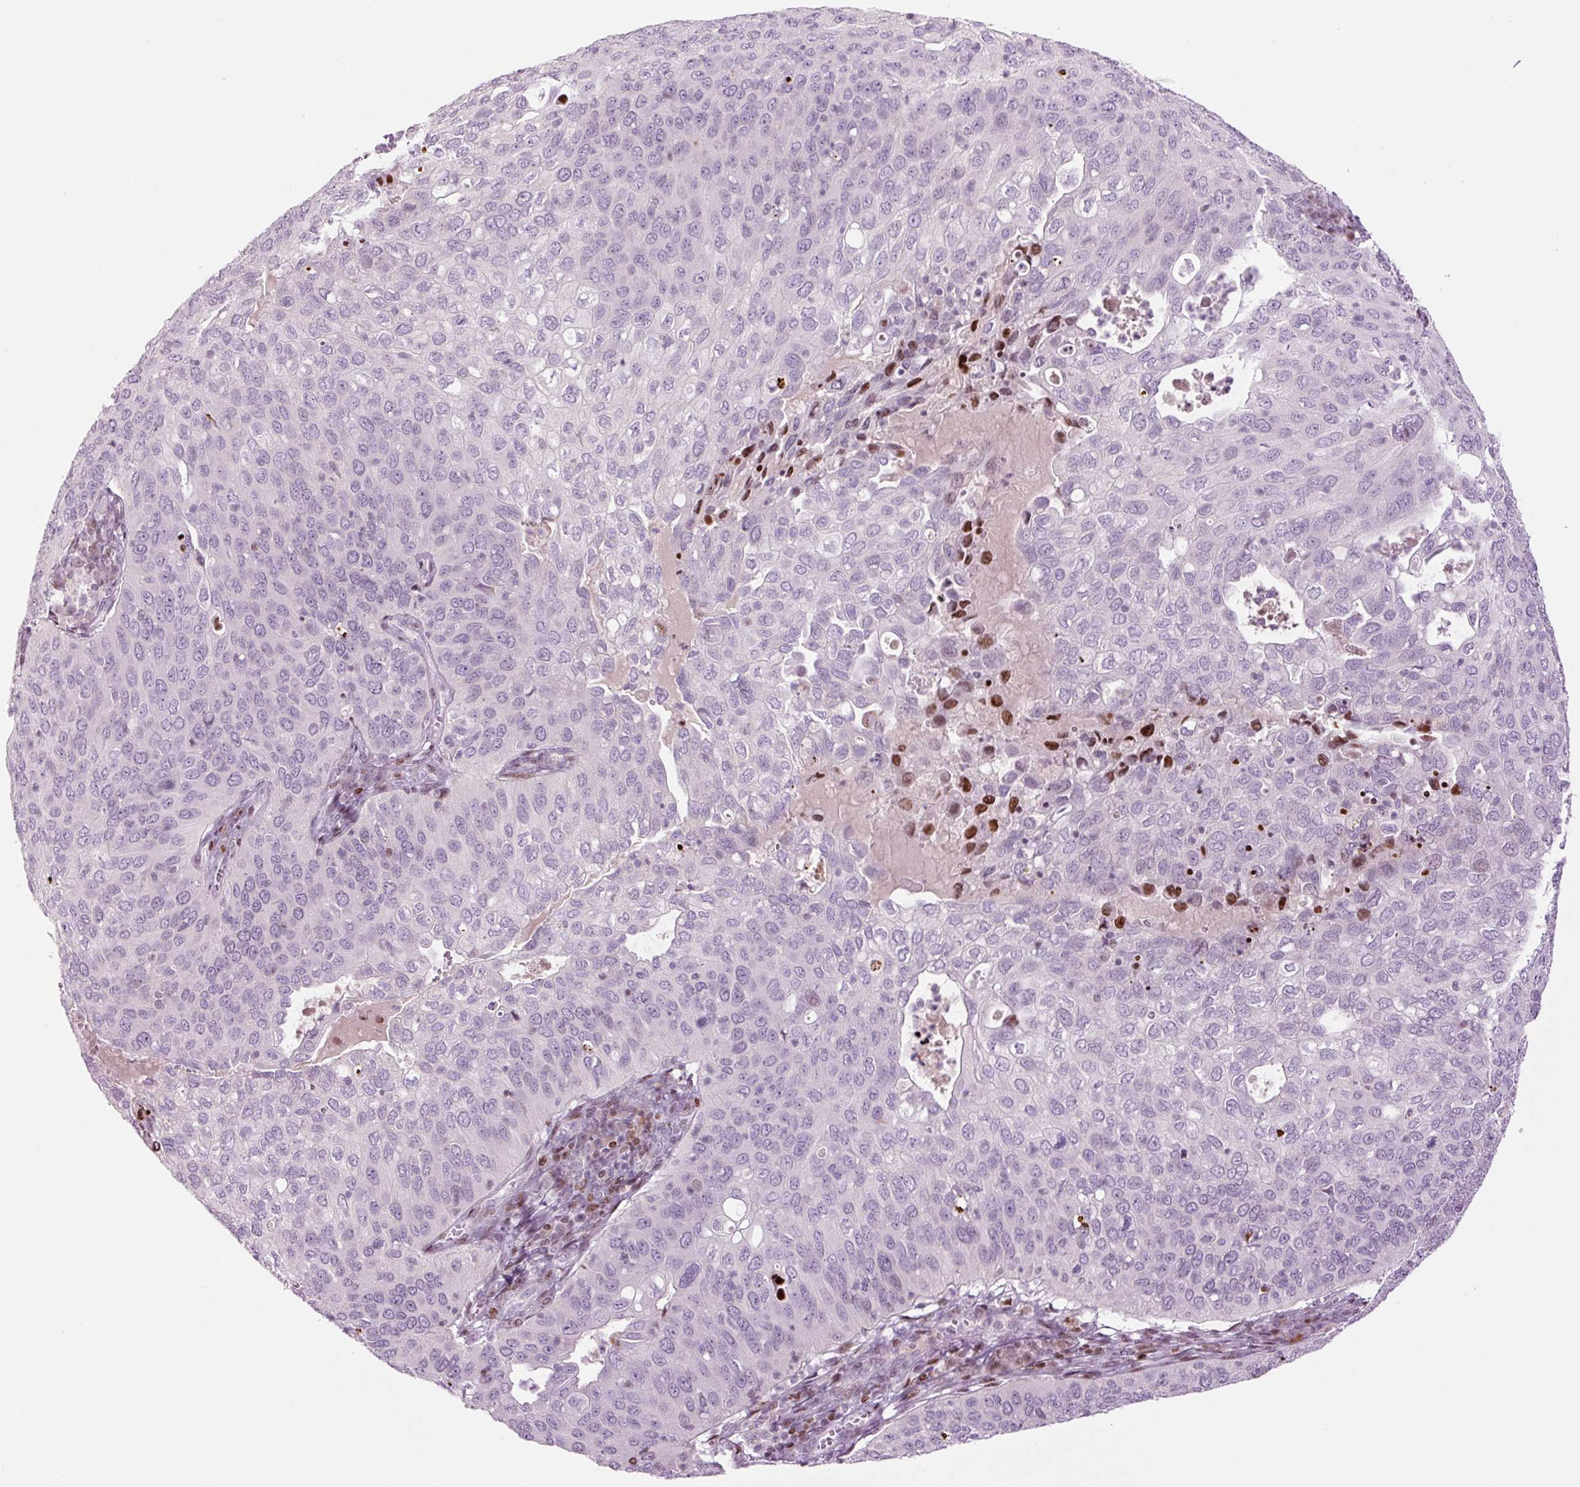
{"staining": {"intensity": "moderate", "quantity": "<25%", "location": "nuclear"}, "tissue": "cervical cancer", "cell_type": "Tumor cells", "image_type": "cancer", "snomed": [{"axis": "morphology", "description": "Squamous cell carcinoma, NOS"}, {"axis": "topography", "description": "Cervix"}], "caption": "Moderate nuclear protein expression is appreciated in approximately <25% of tumor cells in cervical cancer. The staining was performed using DAB (3,3'-diaminobenzidine) to visualize the protein expression in brown, while the nuclei were stained in blue with hematoxylin (Magnification: 20x).", "gene": "TMEM177", "patient": {"sex": "female", "age": 36}}